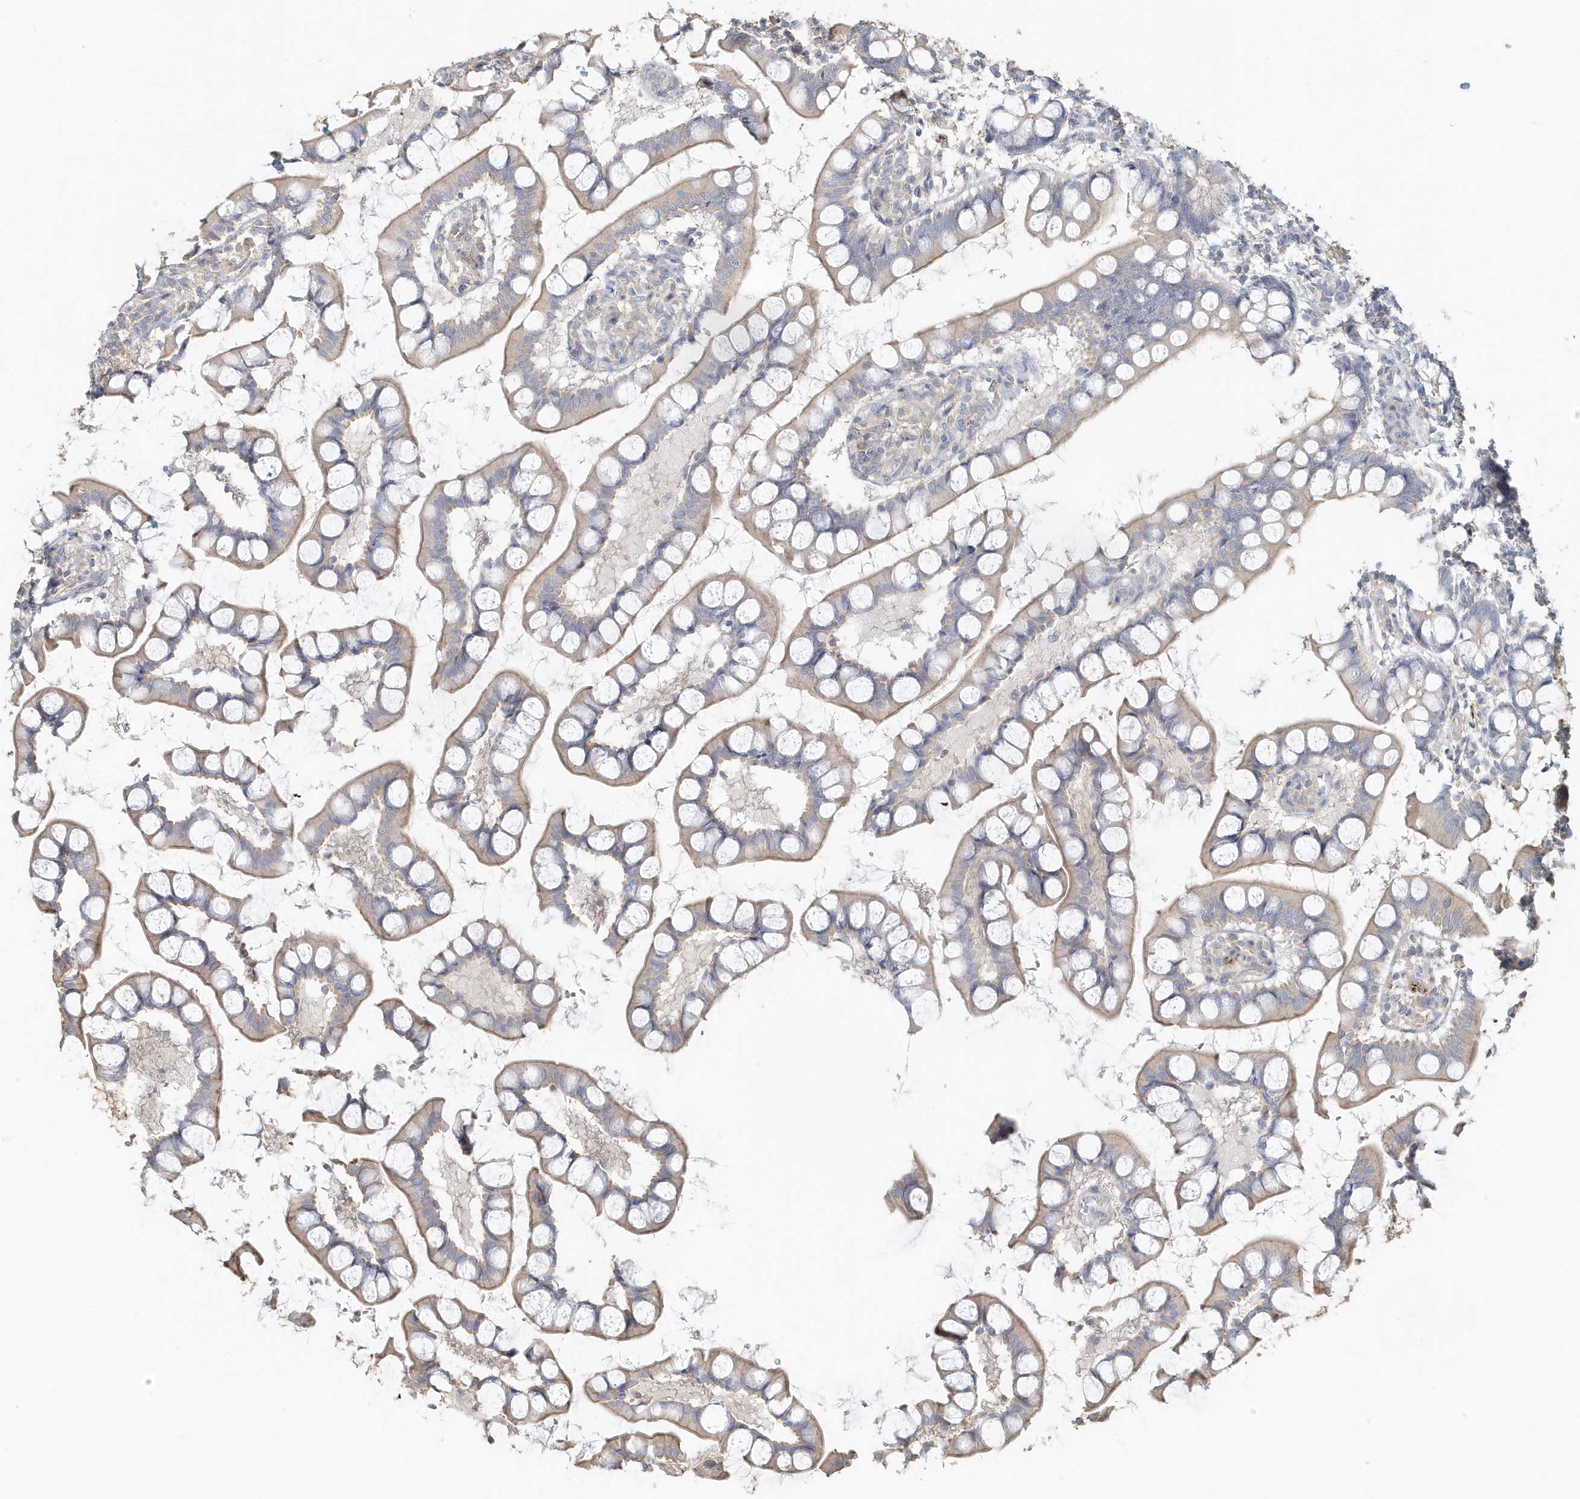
{"staining": {"intensity": "weak", "quantity": "25%-75%", "location": "cytoplasmic/membranous"}, "tissue": "small intestine", "cell_type": "Glandular cells", "image_type": "normal", "snomed": [{"axis": "morphology", "description": "Normal tissue, NOS"}, {"axis": "topography", "description": "Small intestine"}], "caption": "This photomicrograph exhibits immunohistochemistry (IHC) staining of unremarkable human small intestine, with low weak cytoplasmic/membranous expression in about 25%-75% of glandular cells.", "gene": "MMRN1", "patient": {"sex": "male", "age": 52}}